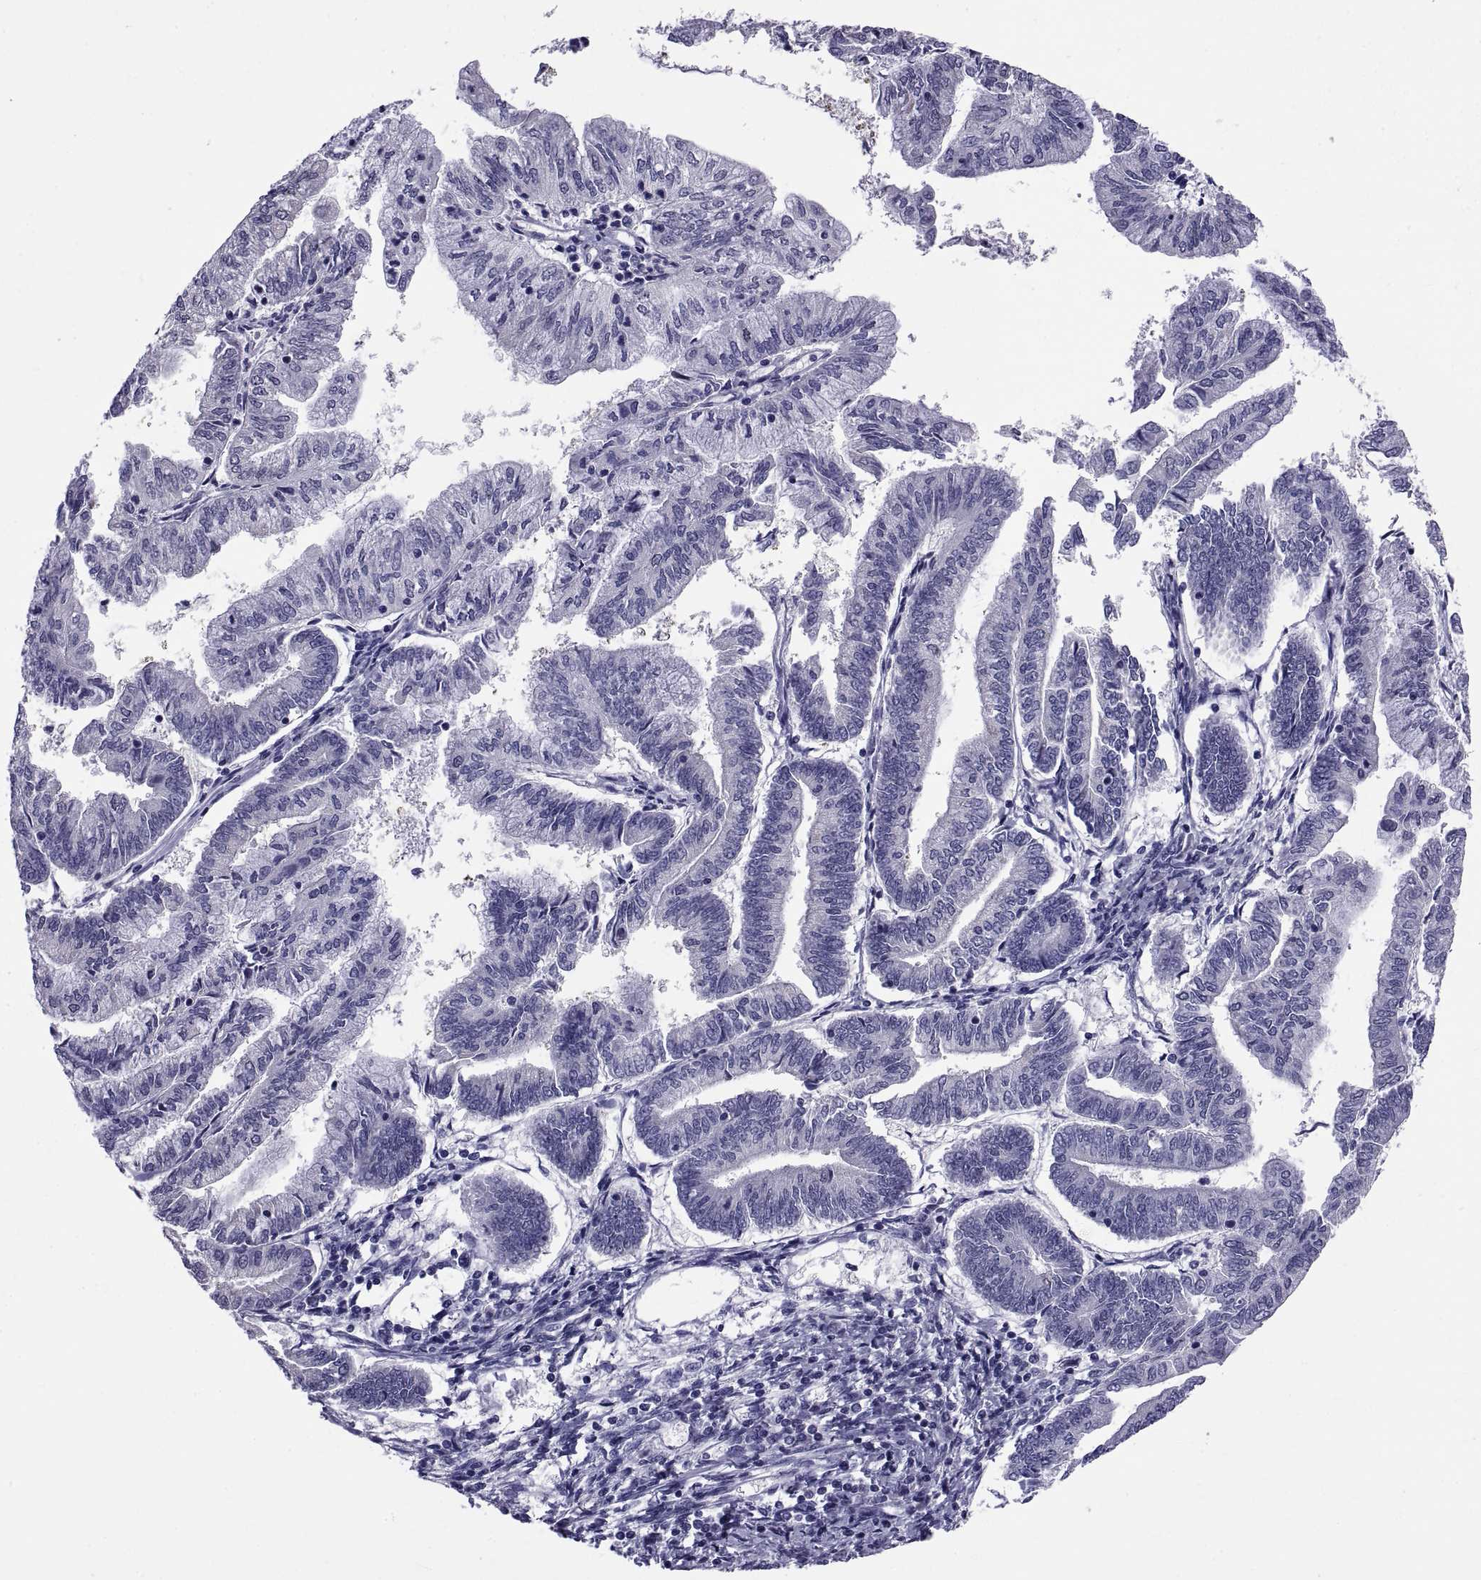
{"staining": {"intensity": "negative", "quantity": "none", "location": "none"}, "tissue": "endometrial cancer", "cell_type": "Tumor cells", "image_type": "cancer", "snomed": [{"axis": "morphology", "description": "Adenocarcinoma, NOS"}, {"axis": "topography", "description": "Endometrium"}], "caption": "Immunohistochemistry (IHC) image of neoplastic tissue: human adenocarcinoma (endometrial) stained with DAB (3,3'-diaminobenzidine) reveals no significant protein staining in tumor cells.", "gene": "TGFBR3L", "patient": {"sex": "female", "age": 55}}